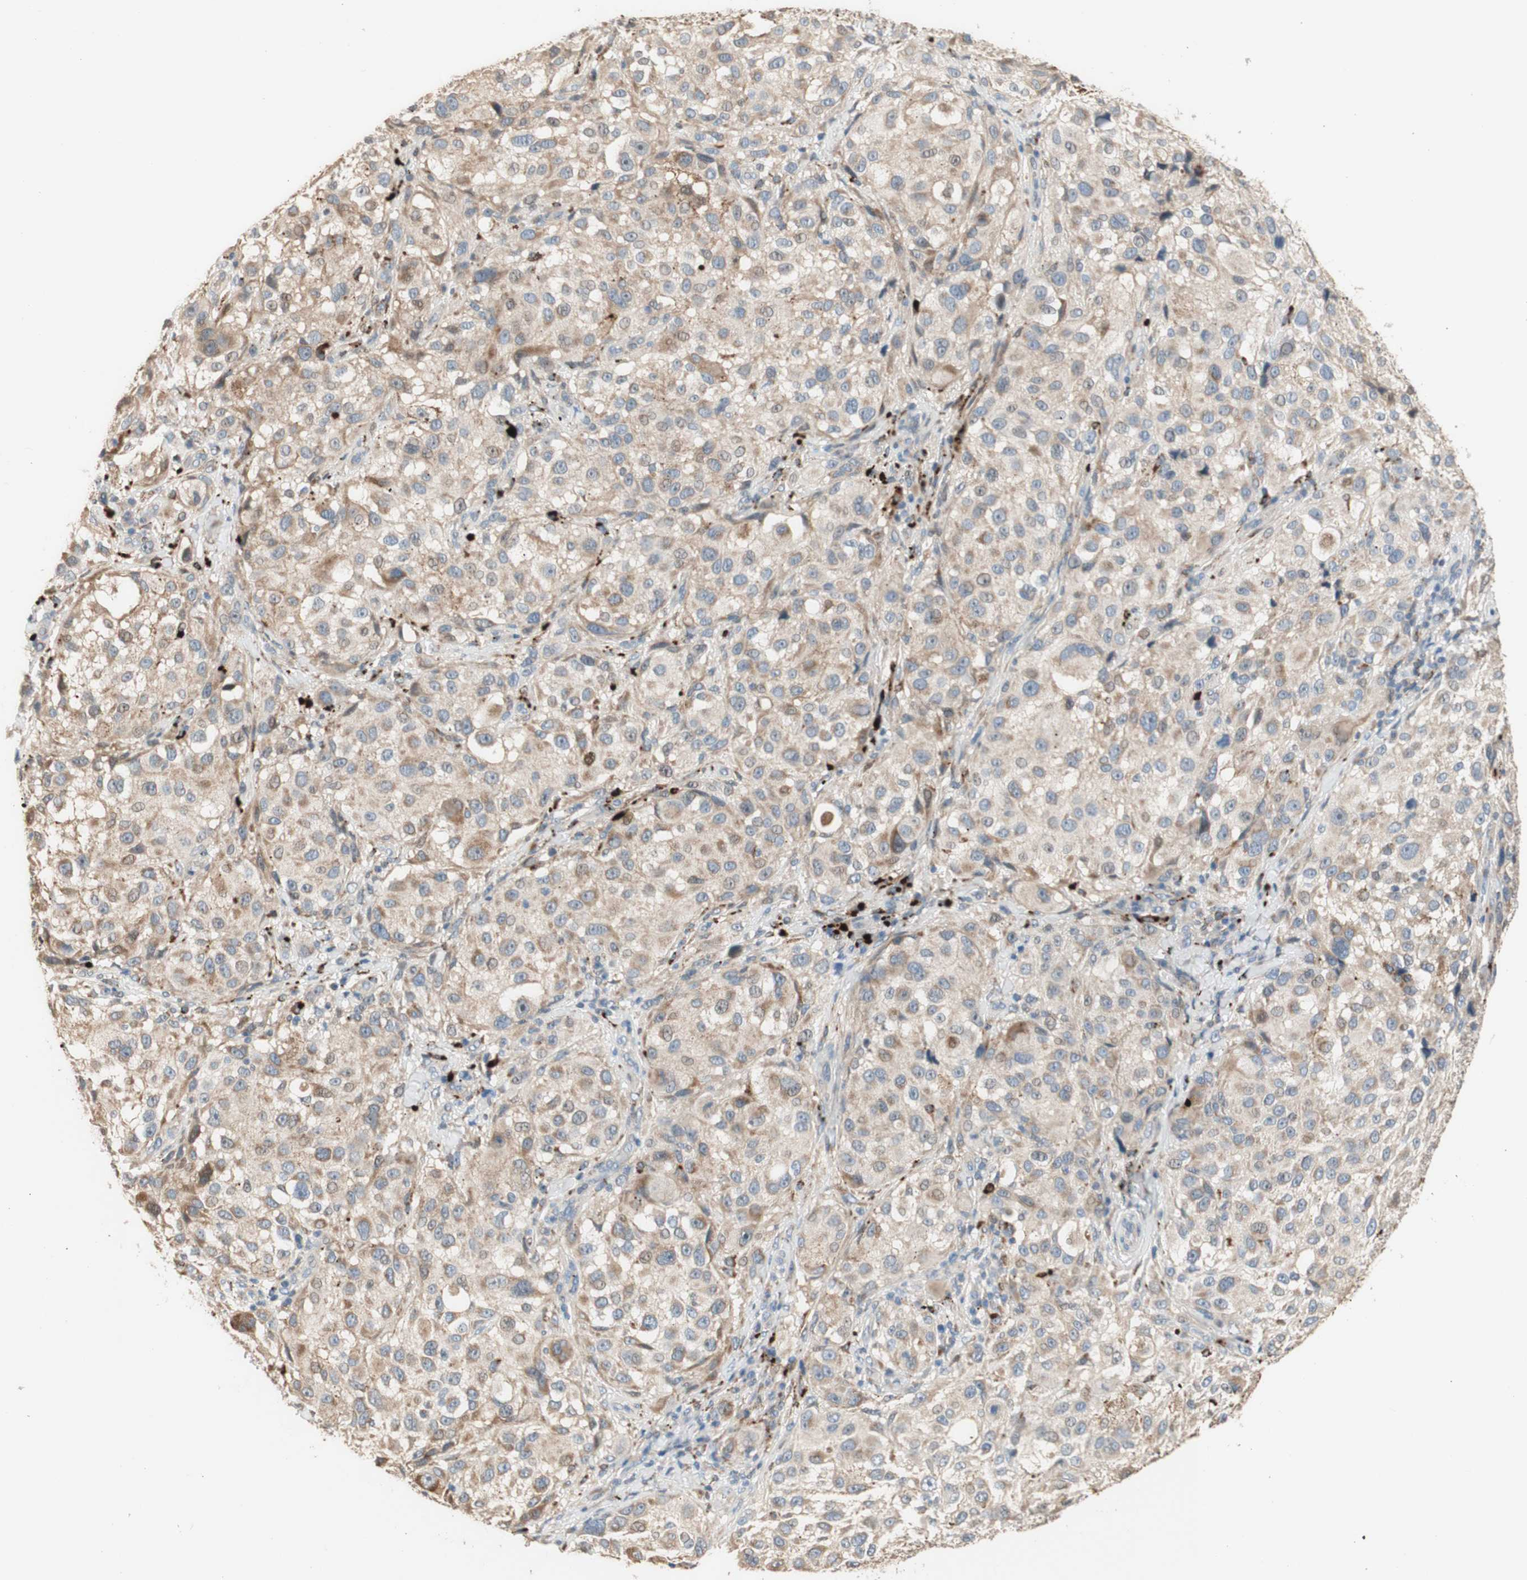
{"staining": {"intensity": "weak", "quantity": ">75%", "location": "cytoplasmic/membranous"}, "tissue": "melanoma", "cell_type": "Tumor cells", "image_type": "cancer", "snomed": [{"axis": "morphology", "description": "Necrosis, NOS"}, {"axis": "morphology", "description": "Malignant melanoma, NOS"}, {"axis": "topography", "description": "Skin"}], "caption": "Tumor cells display low levels of weak cytoplasmic/membranous staining in about >75% of cells in human melanoma.", "gene": "PTPN21", "patient": {"sex": "female", "age": 87}}